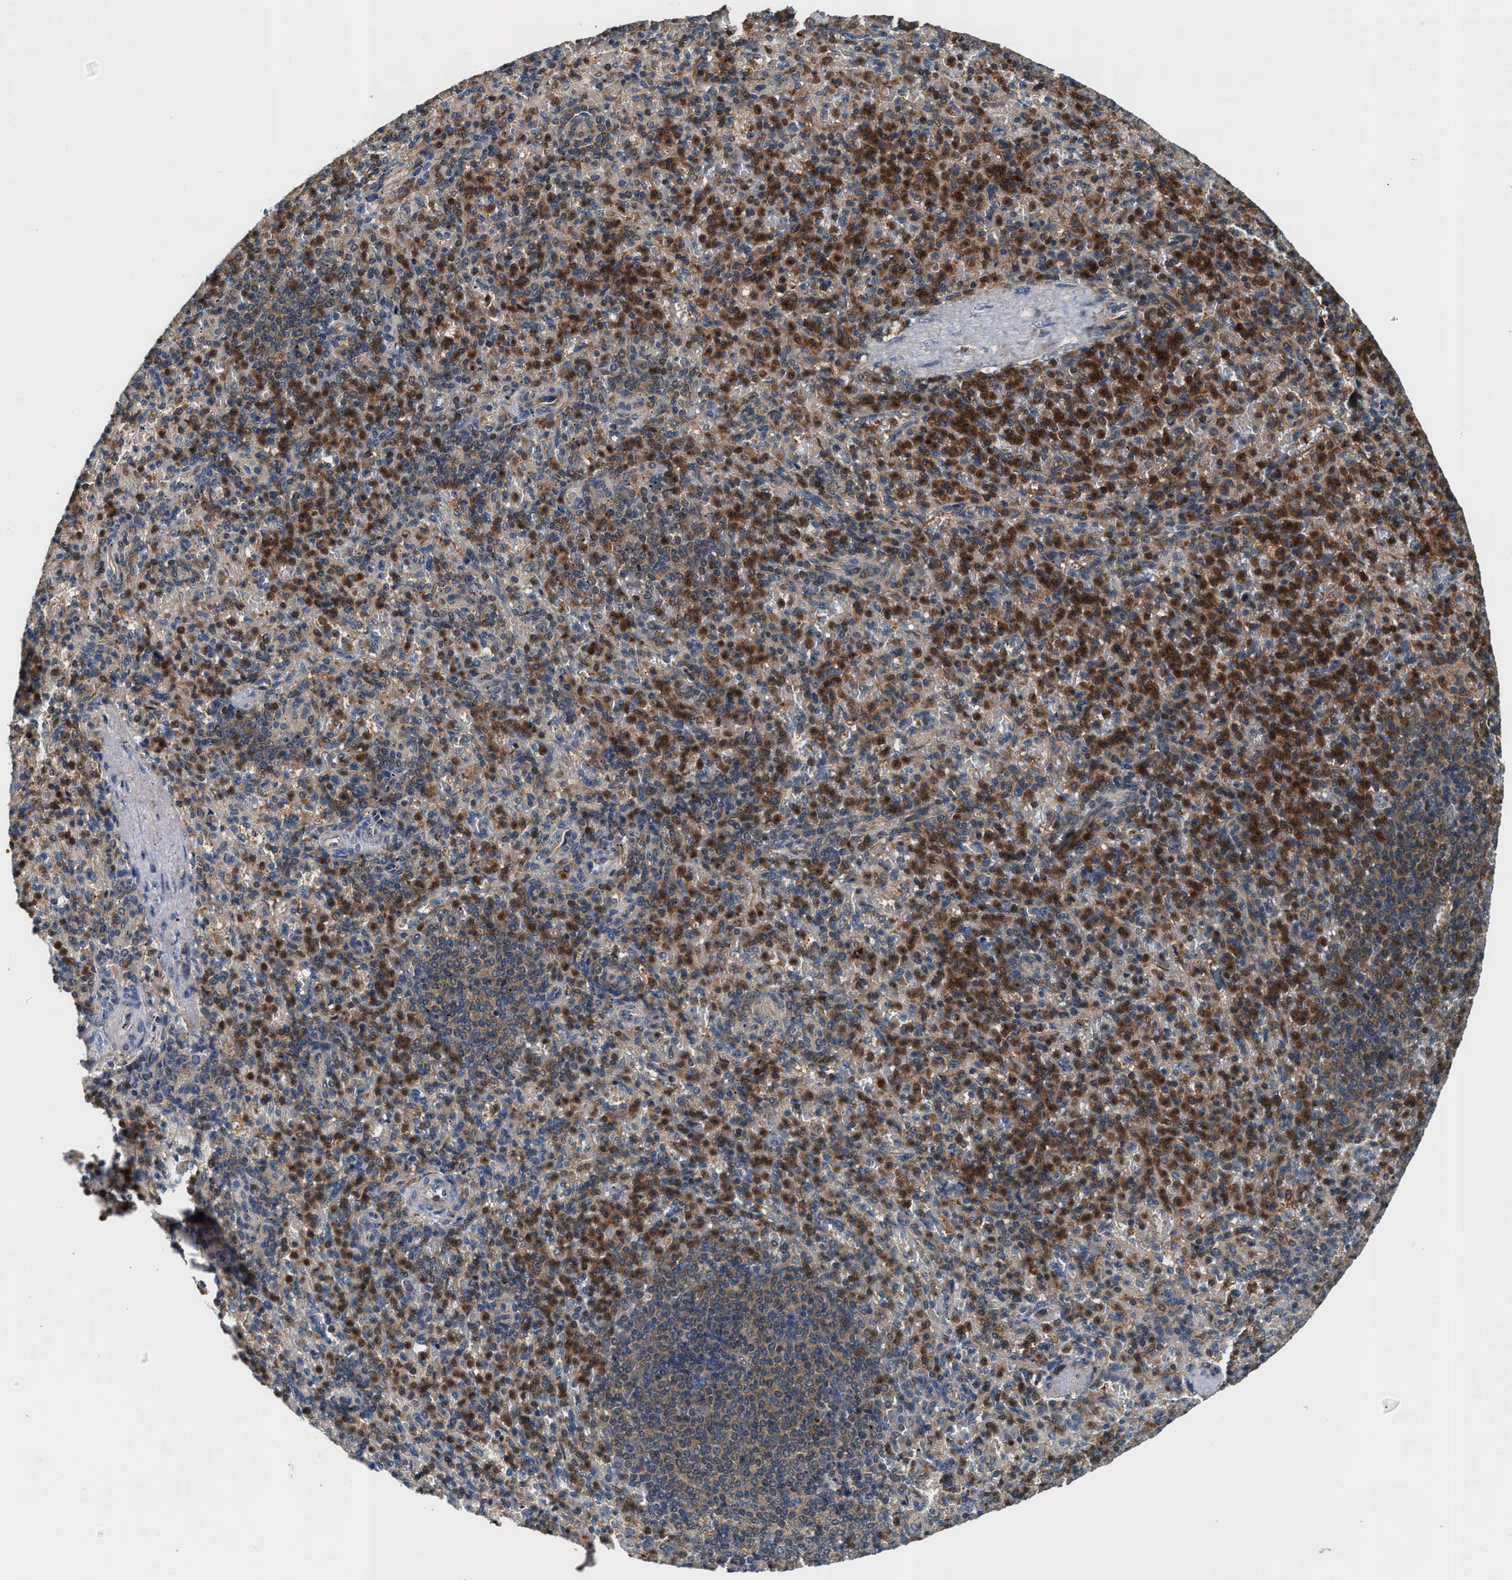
{"staining": {"intensity": "moderate", "quantity": "25%-75%", "location": "cytoplasmic/membranous"}, "tissue": "spleen", "cell_type": "Cells in red pulp", "image_type": "normal", "snomed": [{"axis": "morphology", "description": "Normal tissue, NOS"}, {"axis": "topography", "description": "Spleen"}], "caption": "A brown stain labels moderate cytoplasmic/membranous expression of a protein in cells in red pulp of unremarkable spleen.", "gene": "OSTF1", "patient": {"sex": "female", "age": 74}}